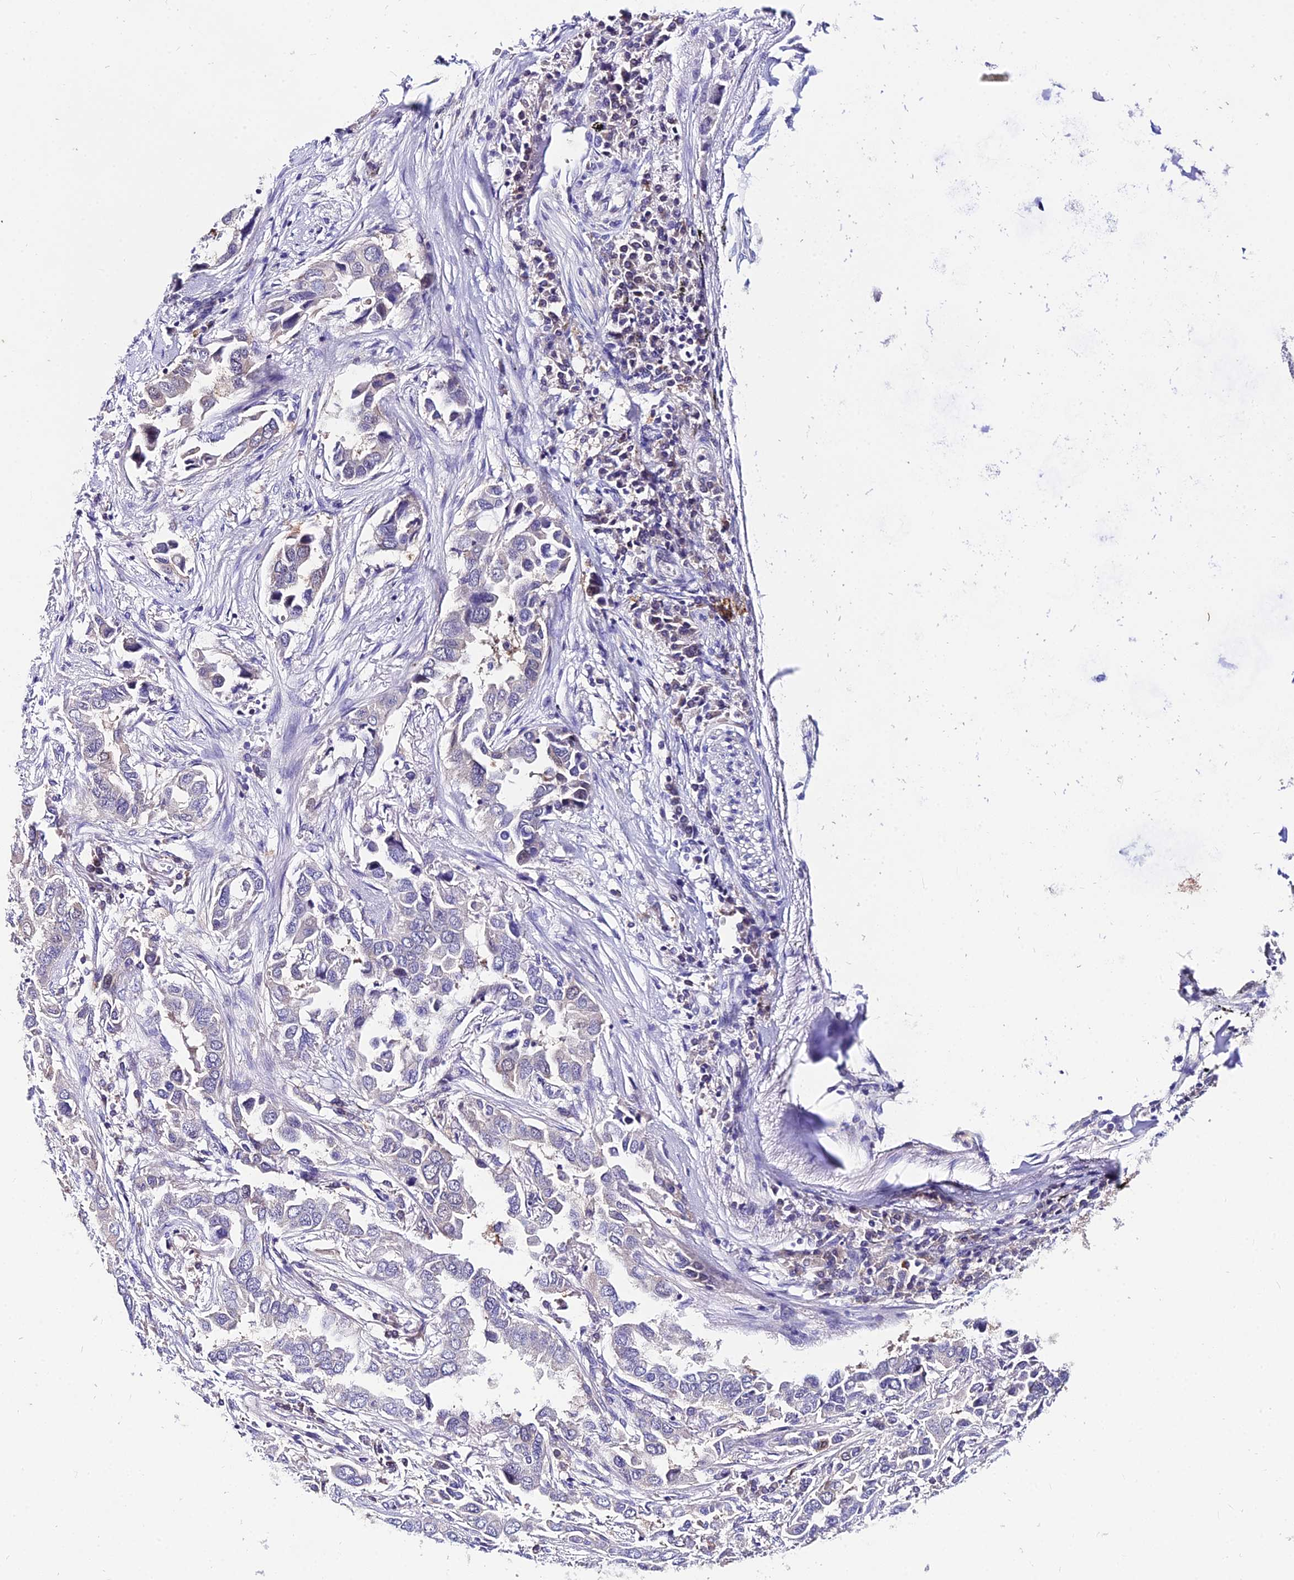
{"staining": {"intensity": "strong", "quantity": "<25%", "location": "cytoplasmic/membranous,nuclear"}, "tissue": "lung cancer", "cell_type": "Tumor cells", "image_type": "cancer", "snomed": [{"axis": "morphology", "description": "Adenocarcinoma, NOS"}, {"axis": "topography", "description": "Lung"}], "caption": "Protein analysis of lung cancer tissue shows strong cytoplasmic/membranous and nuclear staining in about <25% of tumor cells. (DAB (3,3'-diaminobenzidine) IHC, brown staining for protein, blue staining for nuclei).", "gene": "LGALS7", "patient": {"sex": "female", "age": 76}}